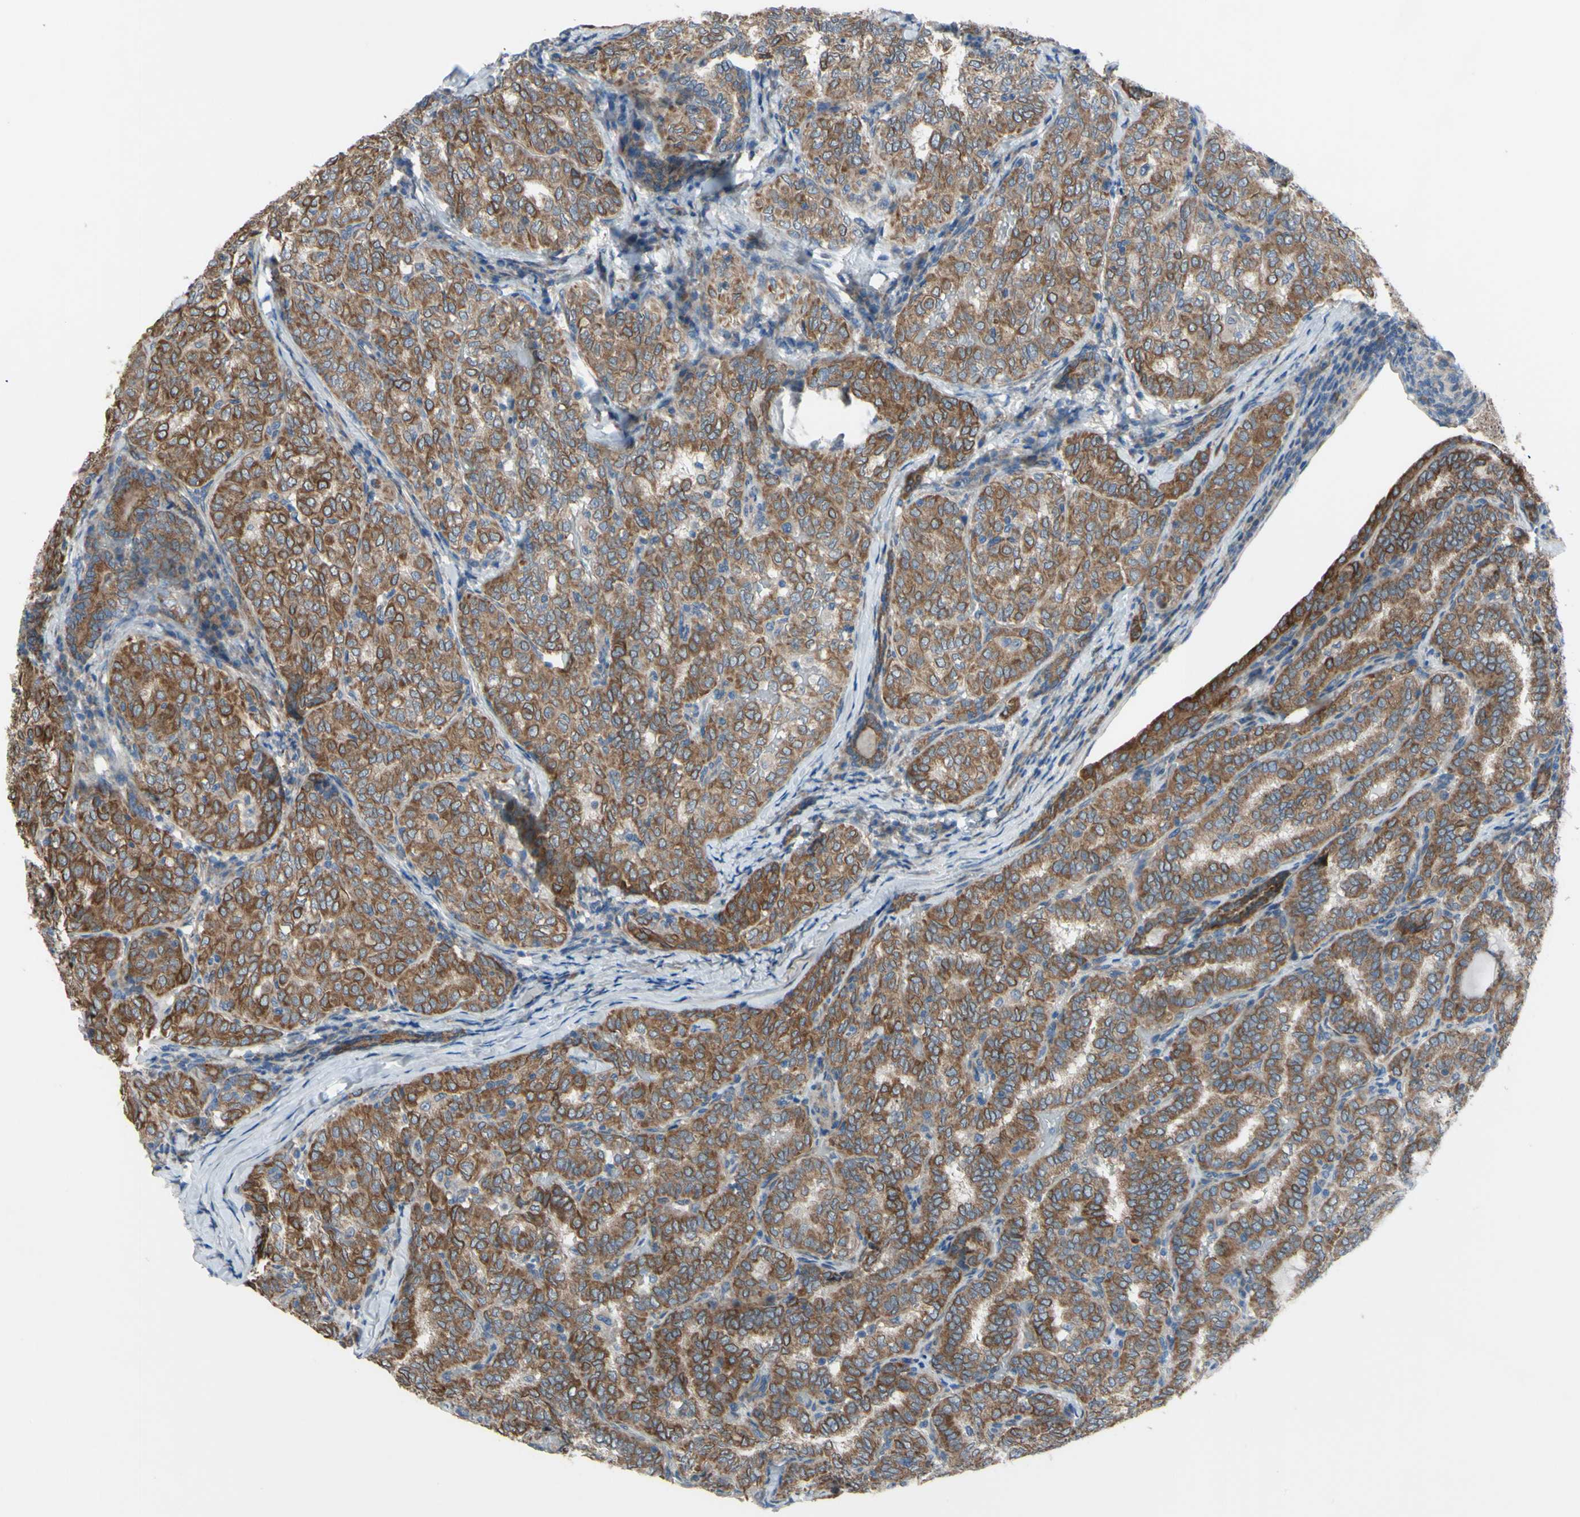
{"staining": {"intensity": "moderate", "quantity": ">75%", "location": "cytoplasmic/membranous"}, "tissue": "thyroid cancer", "cell_type": "Tumor cells", "image_type": "cancer", "snomed": [{"axis": "morphology", "description": "Normal tissue, NOS"}, {"axis": "morphology", "description": "Papillary adenocarcinoma, NOS"}, {"axis": "topography", "description": "Thyroid gland"}], "caption": "Immunohistochemical staining of thyroid cancer shows medium levels of moderate cytoplasmic/membranous protein staining in approximately >75% of tumor cells.", "gene": "GRAMD2B", "patient": {"sex": "female", "age": 30}}